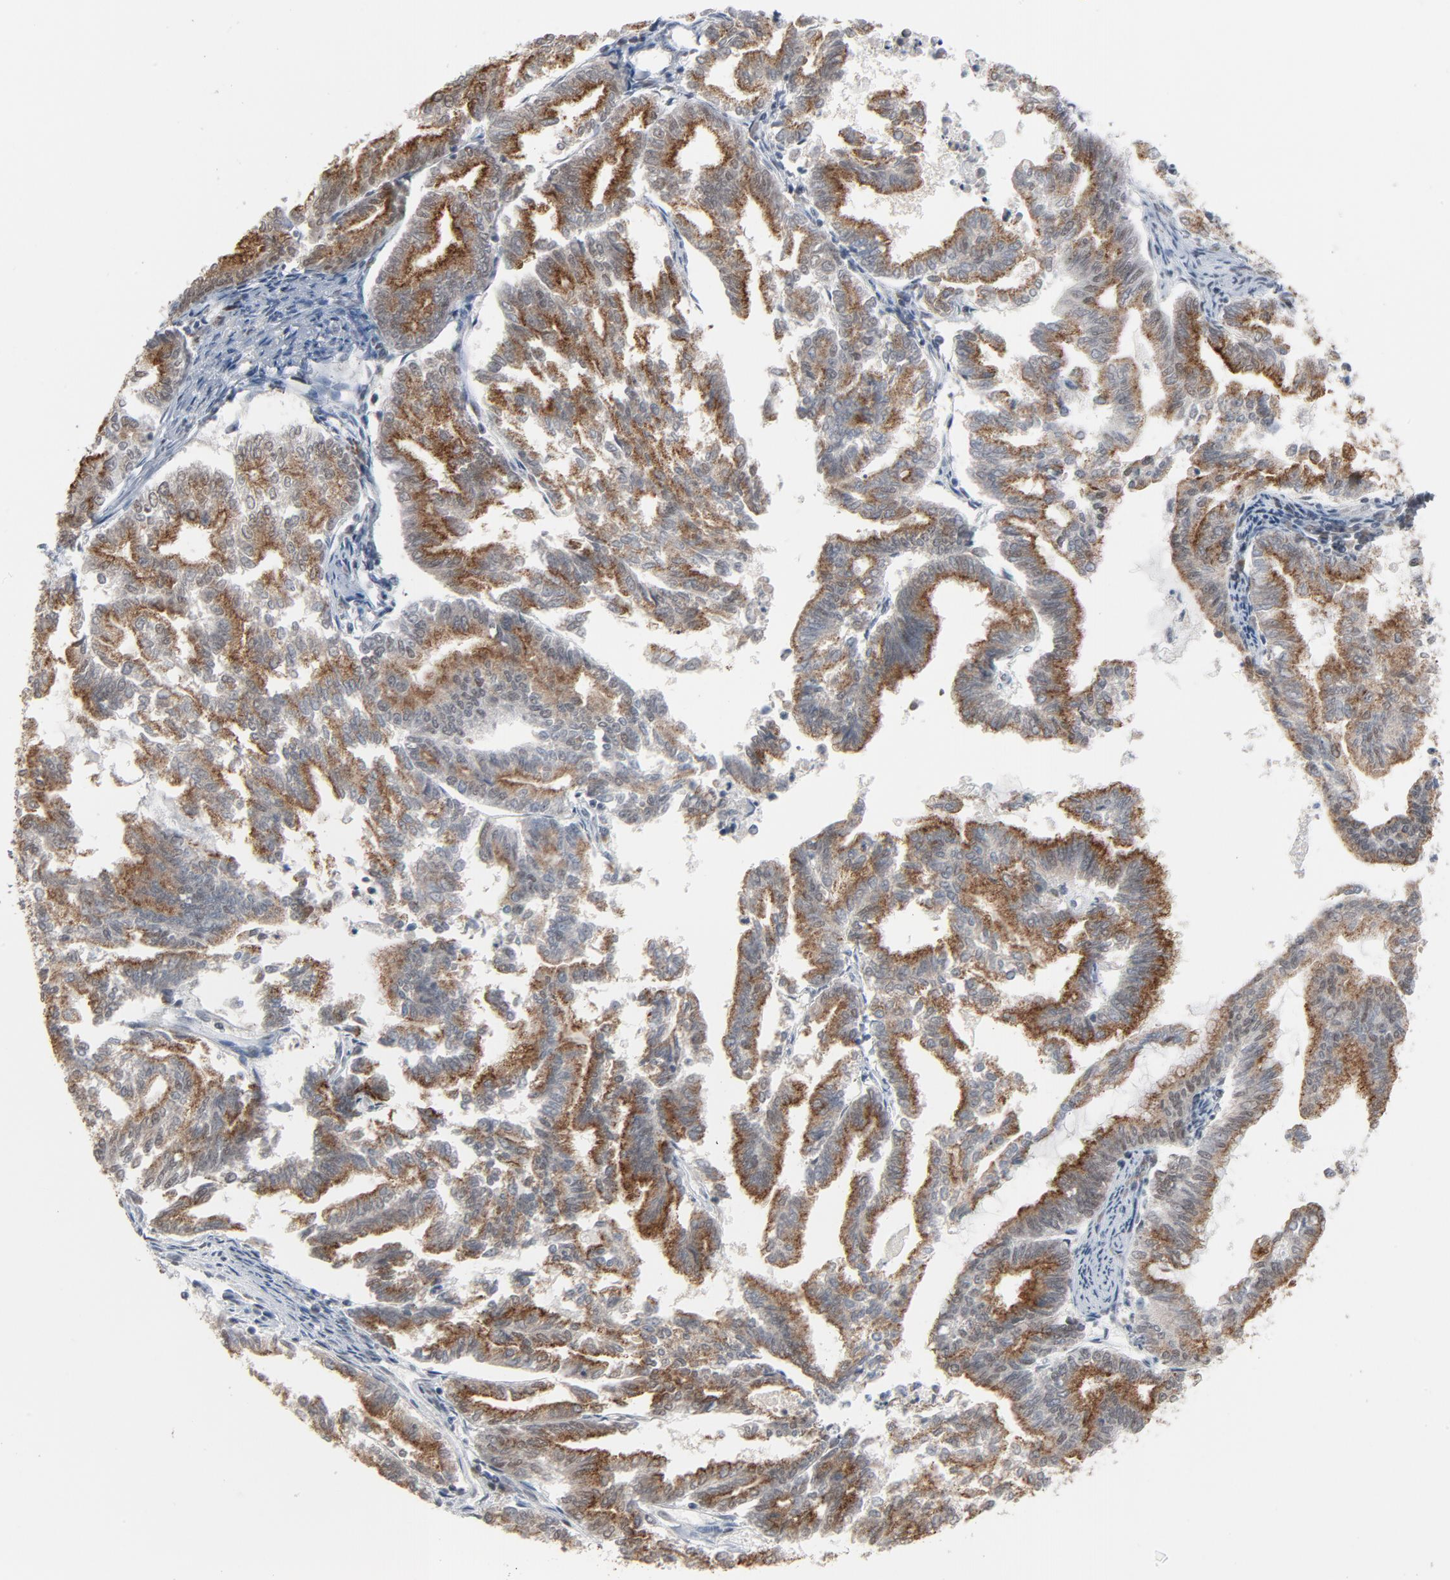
{"staining": {"intensity": "moderate", "quantity": ">75%", "location": "cytoplasmic/membranous"}, "tissue": "endometrial cancer", "cell_type": "Tumor cells", "image_type": "cancer", "snomed": [{"axis": "morphology", "description": "Adenocarcinoma, NOS"}, {"axis": "topography", "description": "Endometrium"}], "caption": "Protein expression analysis of human adenocarcinoma (endometrial) reveals moderate cytoplasmic/membranous positivity in approximately >75% of tumor cells.", "gene": "ITPR3", "patient": {"sex": "female", "age": 79}}